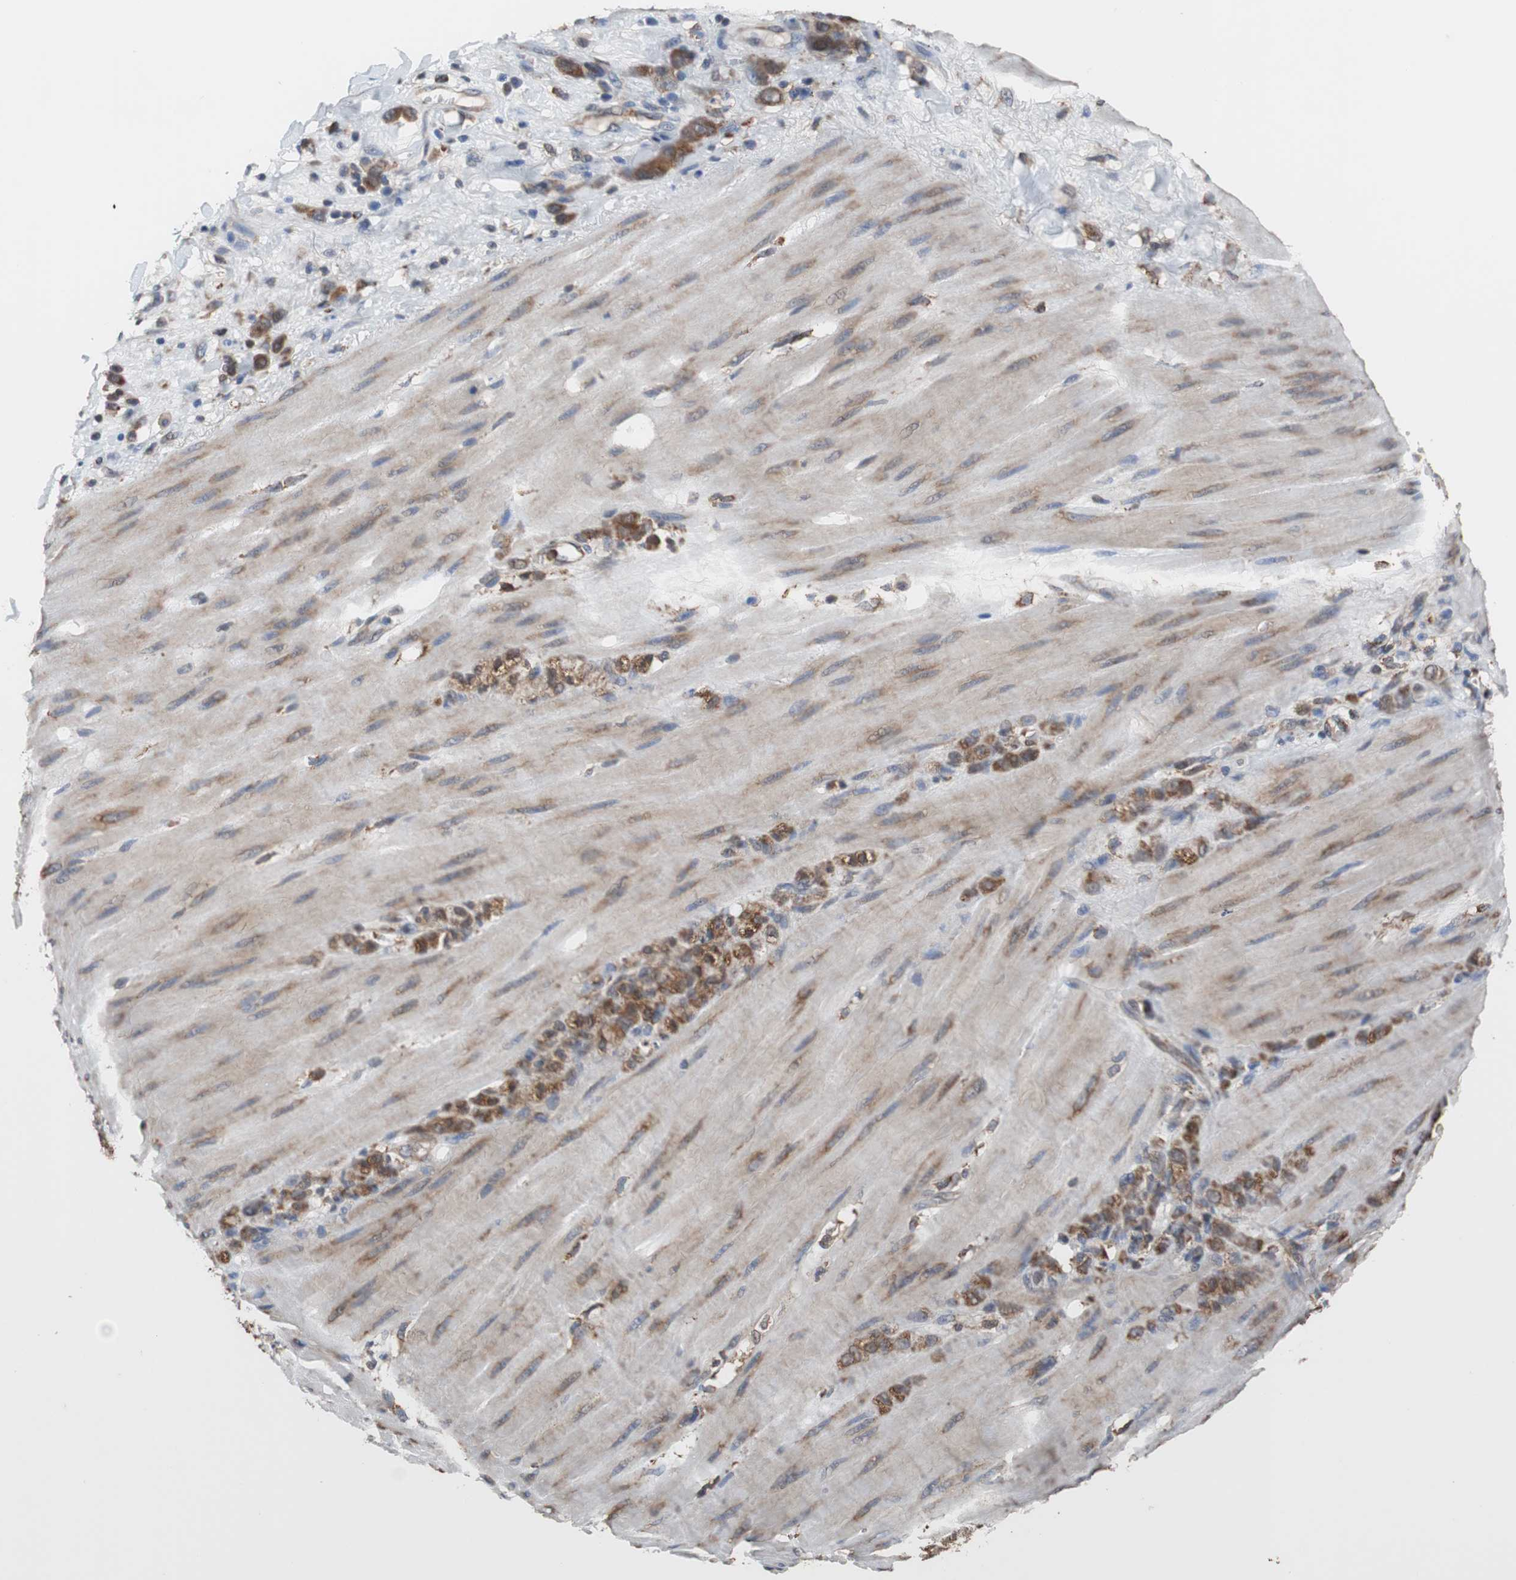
{"staining": {"intensity": "strong", "quantity": ">75%", "location": "cytoplasmic/membranous"}, "tissue": "stomach cancer", "cell_type": "Tumor cells", "image_type": "cancer", "snomed": [{"axis": "morphology", "description": "Adenocarcinoma, NOS"}, {"axis": "topography", "description": "Stomach"}], "caption": "There is high levels of strong cytoplasmic/membranous positivity in tumor cells of stomach adenocarcinoma, as demonstrated by immunohistochemical staining (brown color).", "gene": "USP10", "patient": {"sex": "male", "age": 82}}